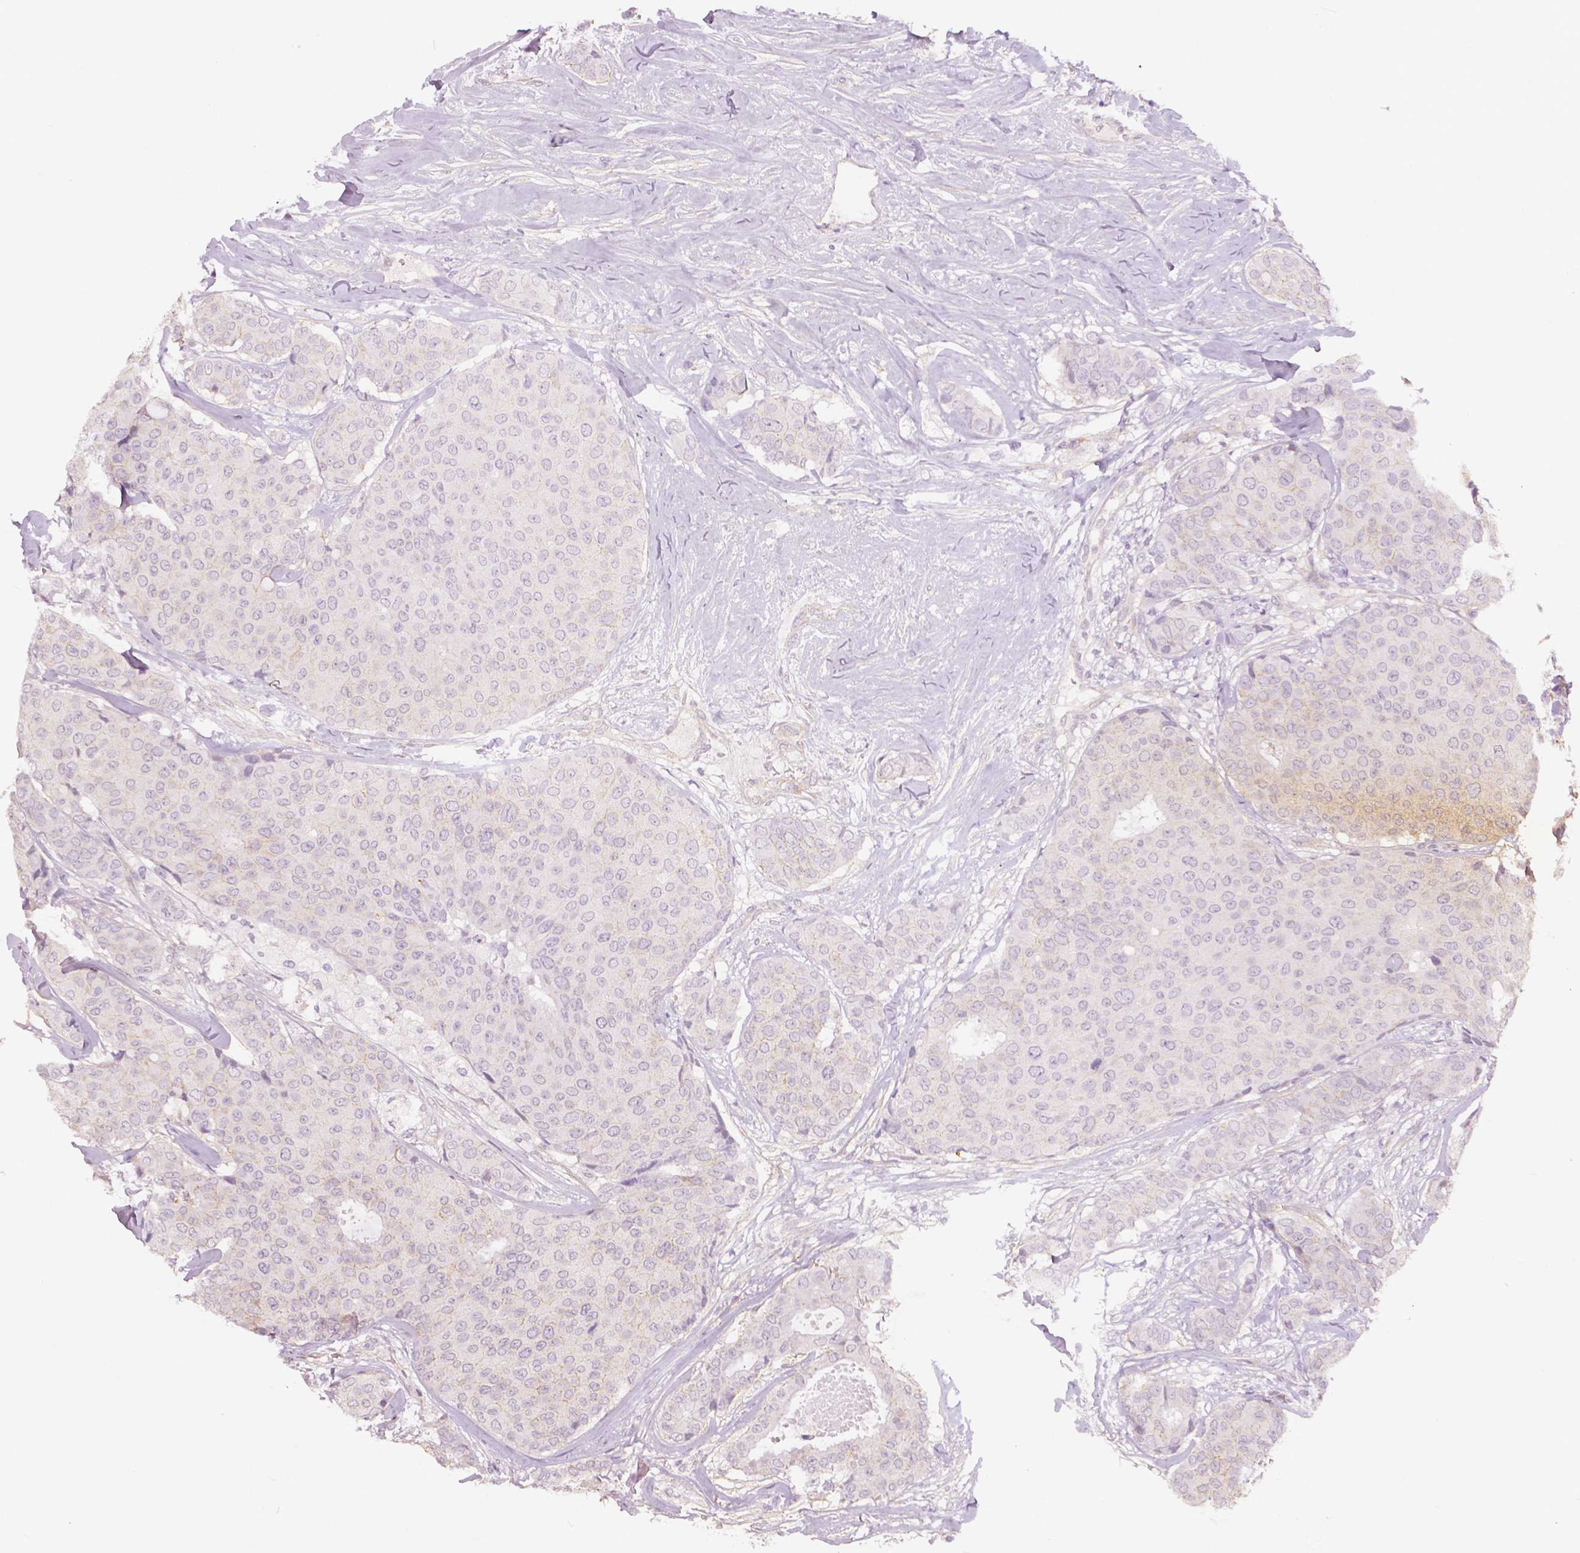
{"staining": {"intensity": "negative", "quantity": "none", "location": "none"}, "tissue": "breast cancer", "cell_type": "Tumor cells", "image_type": "cancer", "snomed": [{"axis": "morphology", "description": "Duct carcinoma"}, {"axis": "topography", "description": "Breast"}], "caption": "Image shows no significant protein positivity in tumor cells of breast cancer (infiltrating ductal carcinoma).", "gene": "FLT1", "patient": {"sex": "female", "age": 75}}